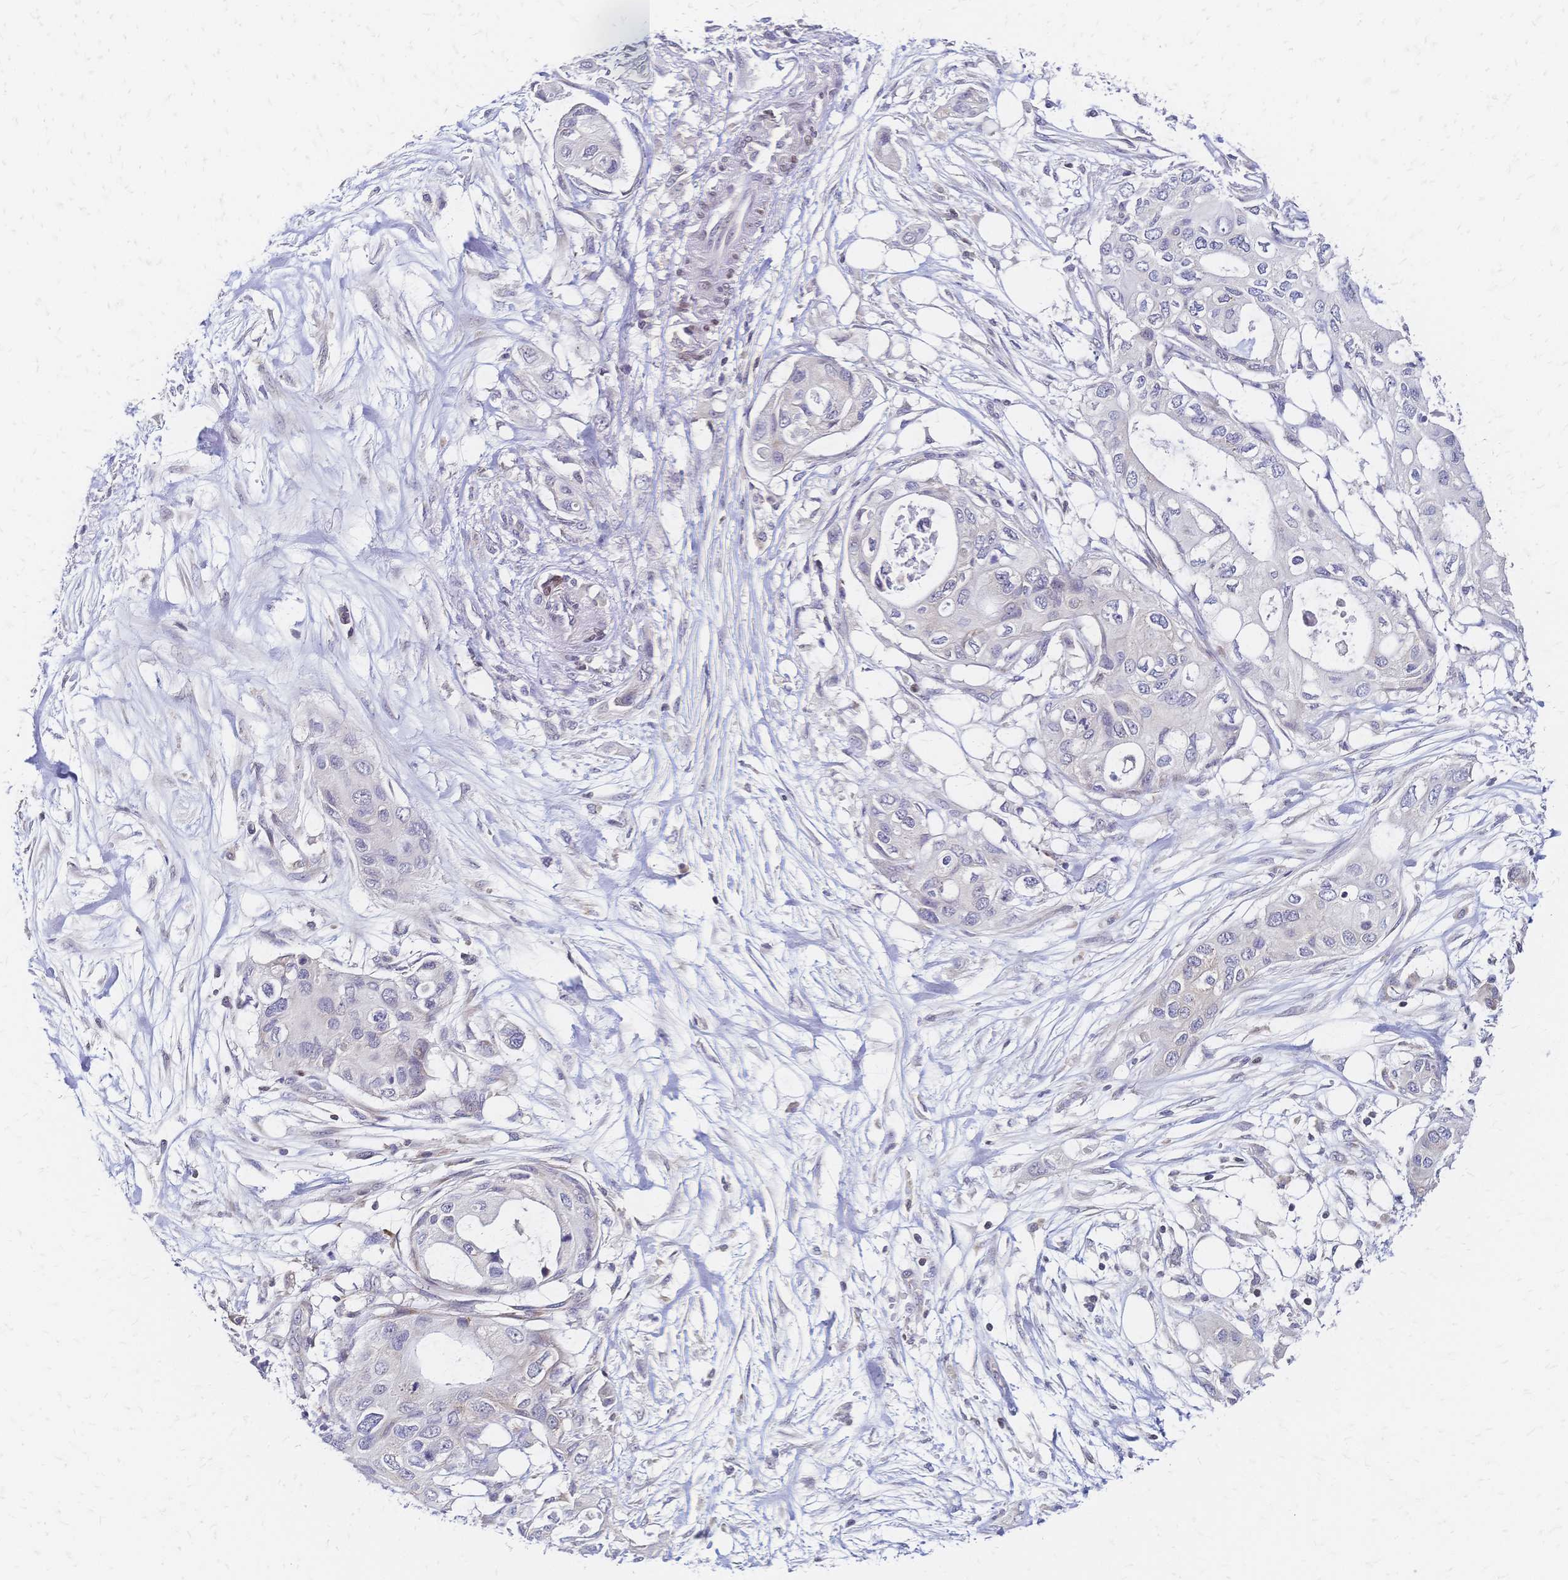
{"staining": {"intensity": "negative", "quantity": "none", "location": "none"}, "tissue": "pancreatic cancer", "cell_type": "Tumor cells", "image_type": "cancer", "snomed": [{"axis": "morphology", "description": "Adenocarcinoma, NOS"}, {"axis": "topography", "description": "Pancreas"}], "caption": "Protein analysis of pancreatic cancer demonstrates no significant expression in tumor cells. (DAB IHC with hematoxylin counter stain).", "gene": "CBX7", "patient": {"sex": "female", "age": 63}}